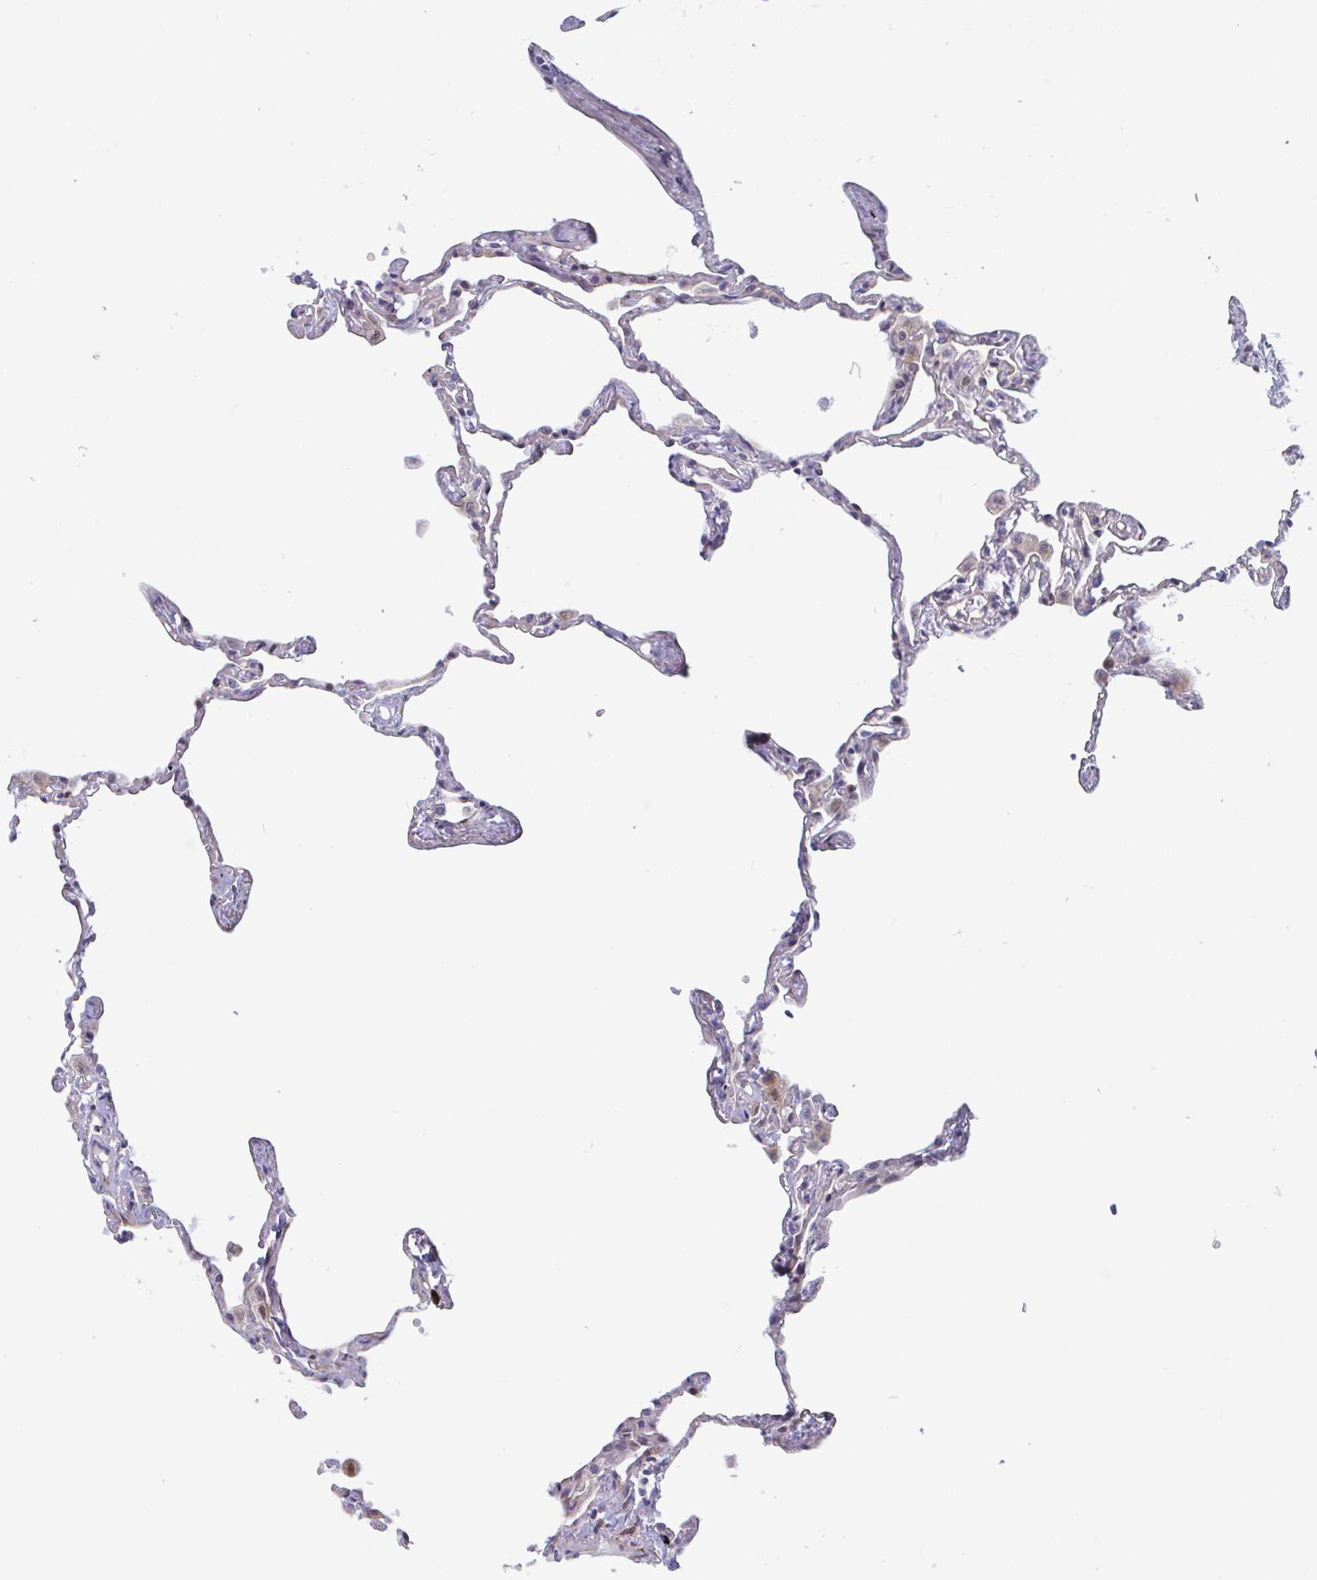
{"staining": {"intensity": "negative", "quantity": "none", "location": "none"}, "tissue": "lung", "cell_type": "Alveolar cells", "image_type": "normal", "snomed": [{"axis": "morphology", "description": "Normal tissue, NOS"}, {"axis": "topography", "description": "Lung"}], "caption": "A photomicrograph of lung stained for a protein reveals no brown staining in alveolar cells. Brightfield microscopy of immunohistochemistry (IHC) stained with DAB (brown) and hematoxylin (blue), captured at high magnification.", "gene": "DUXA", "patient": {"sex": "female", "age": 67}}